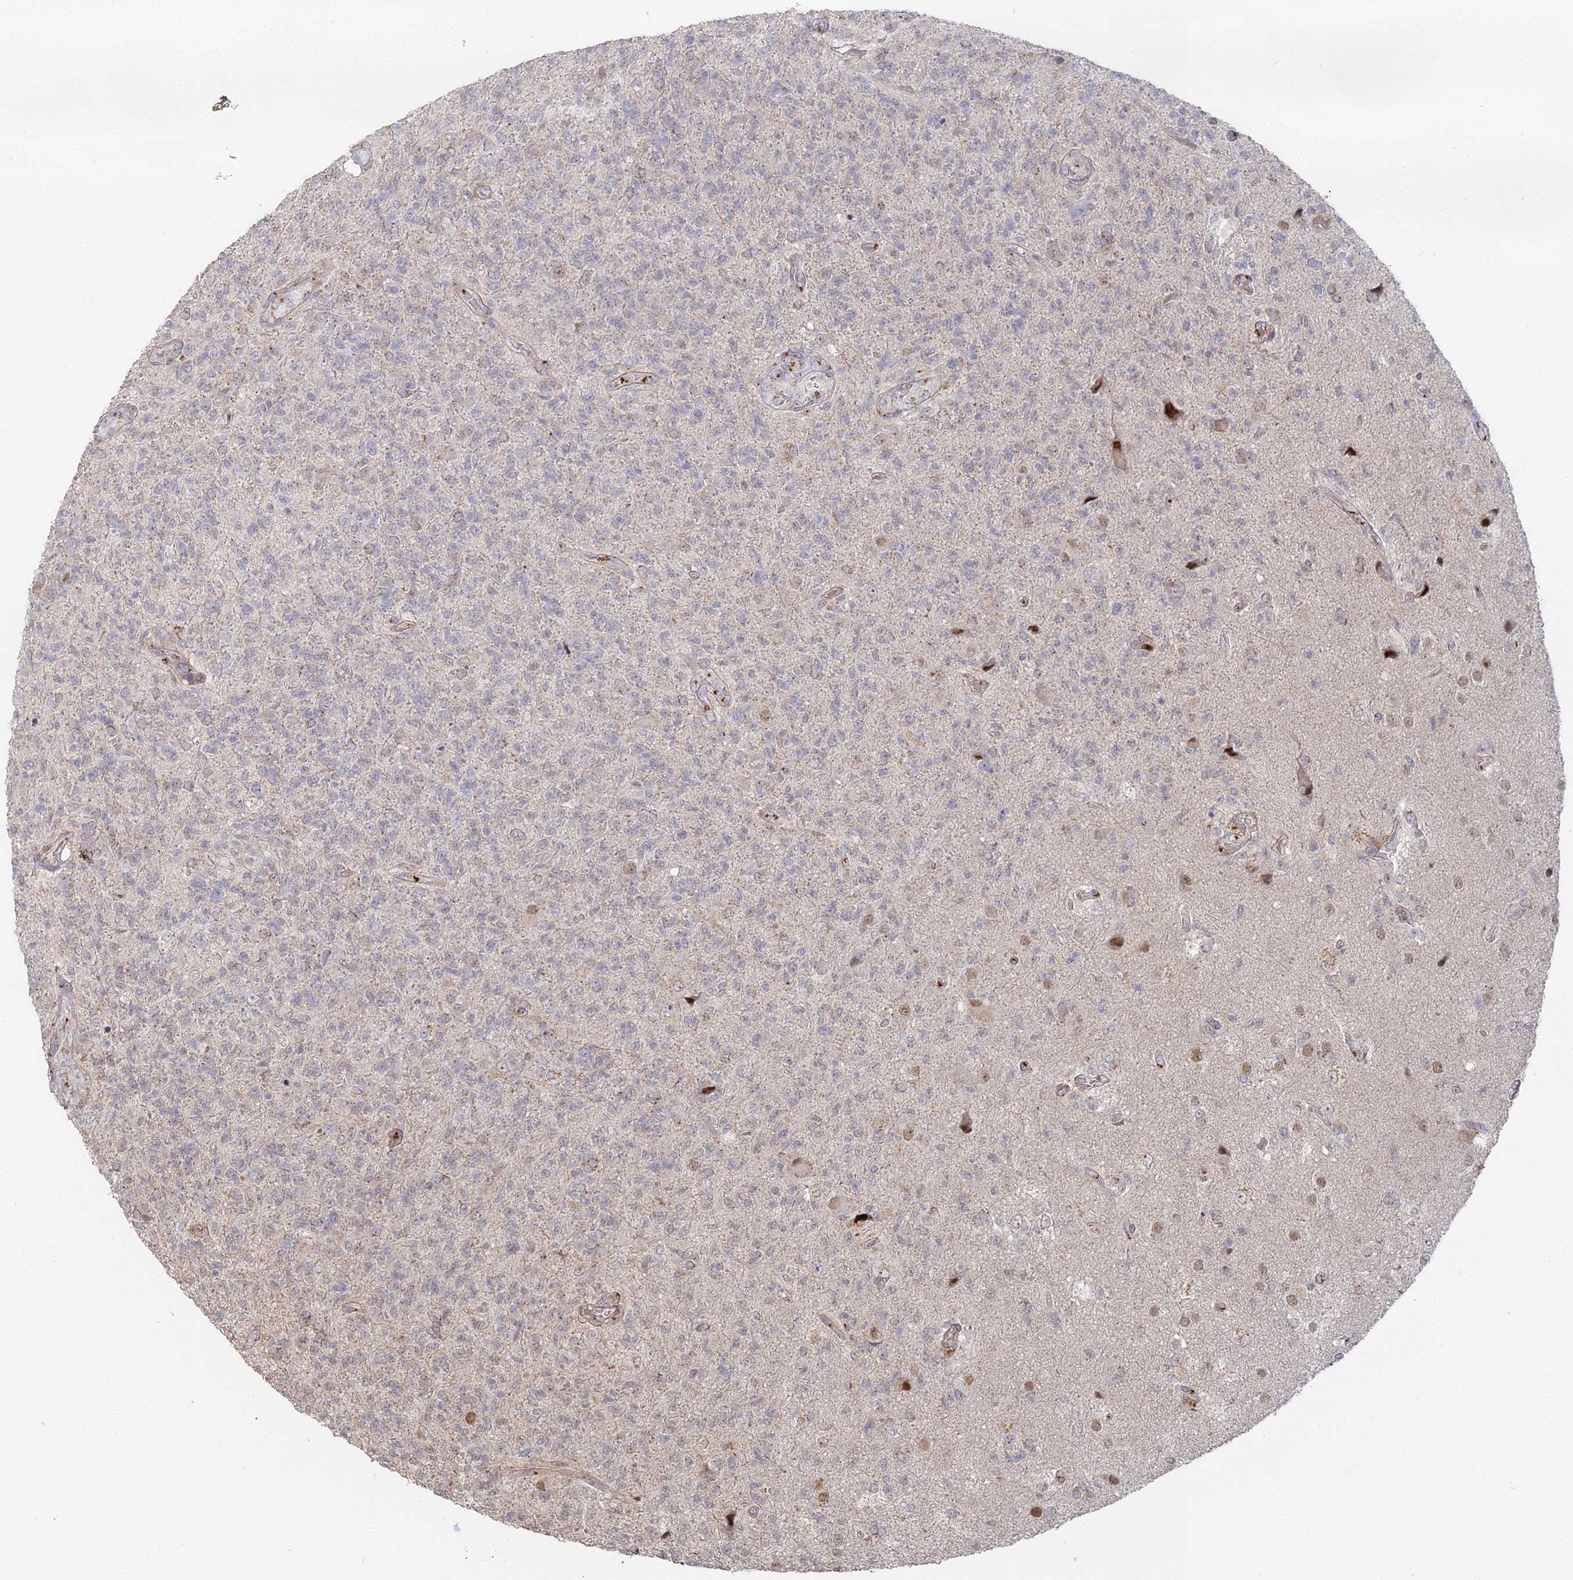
{"staining": {"intensity": "negative", "quantity": "none", "location": "none"}, "tissue": "glioma", "cell_type": "Tumor cells", "image_type": "cancer", "snomed": [{"axis": "morphology", "description": "Glioma, malignant, High grade"}, {"axis": "topography", "description": "Brain"}], "caption": "Protein analysis of malignant high-grade glioma shows no significant expression in tumor cells.", "gene": "SGMS1", "patient": {"sex": "male", "age": 56}}